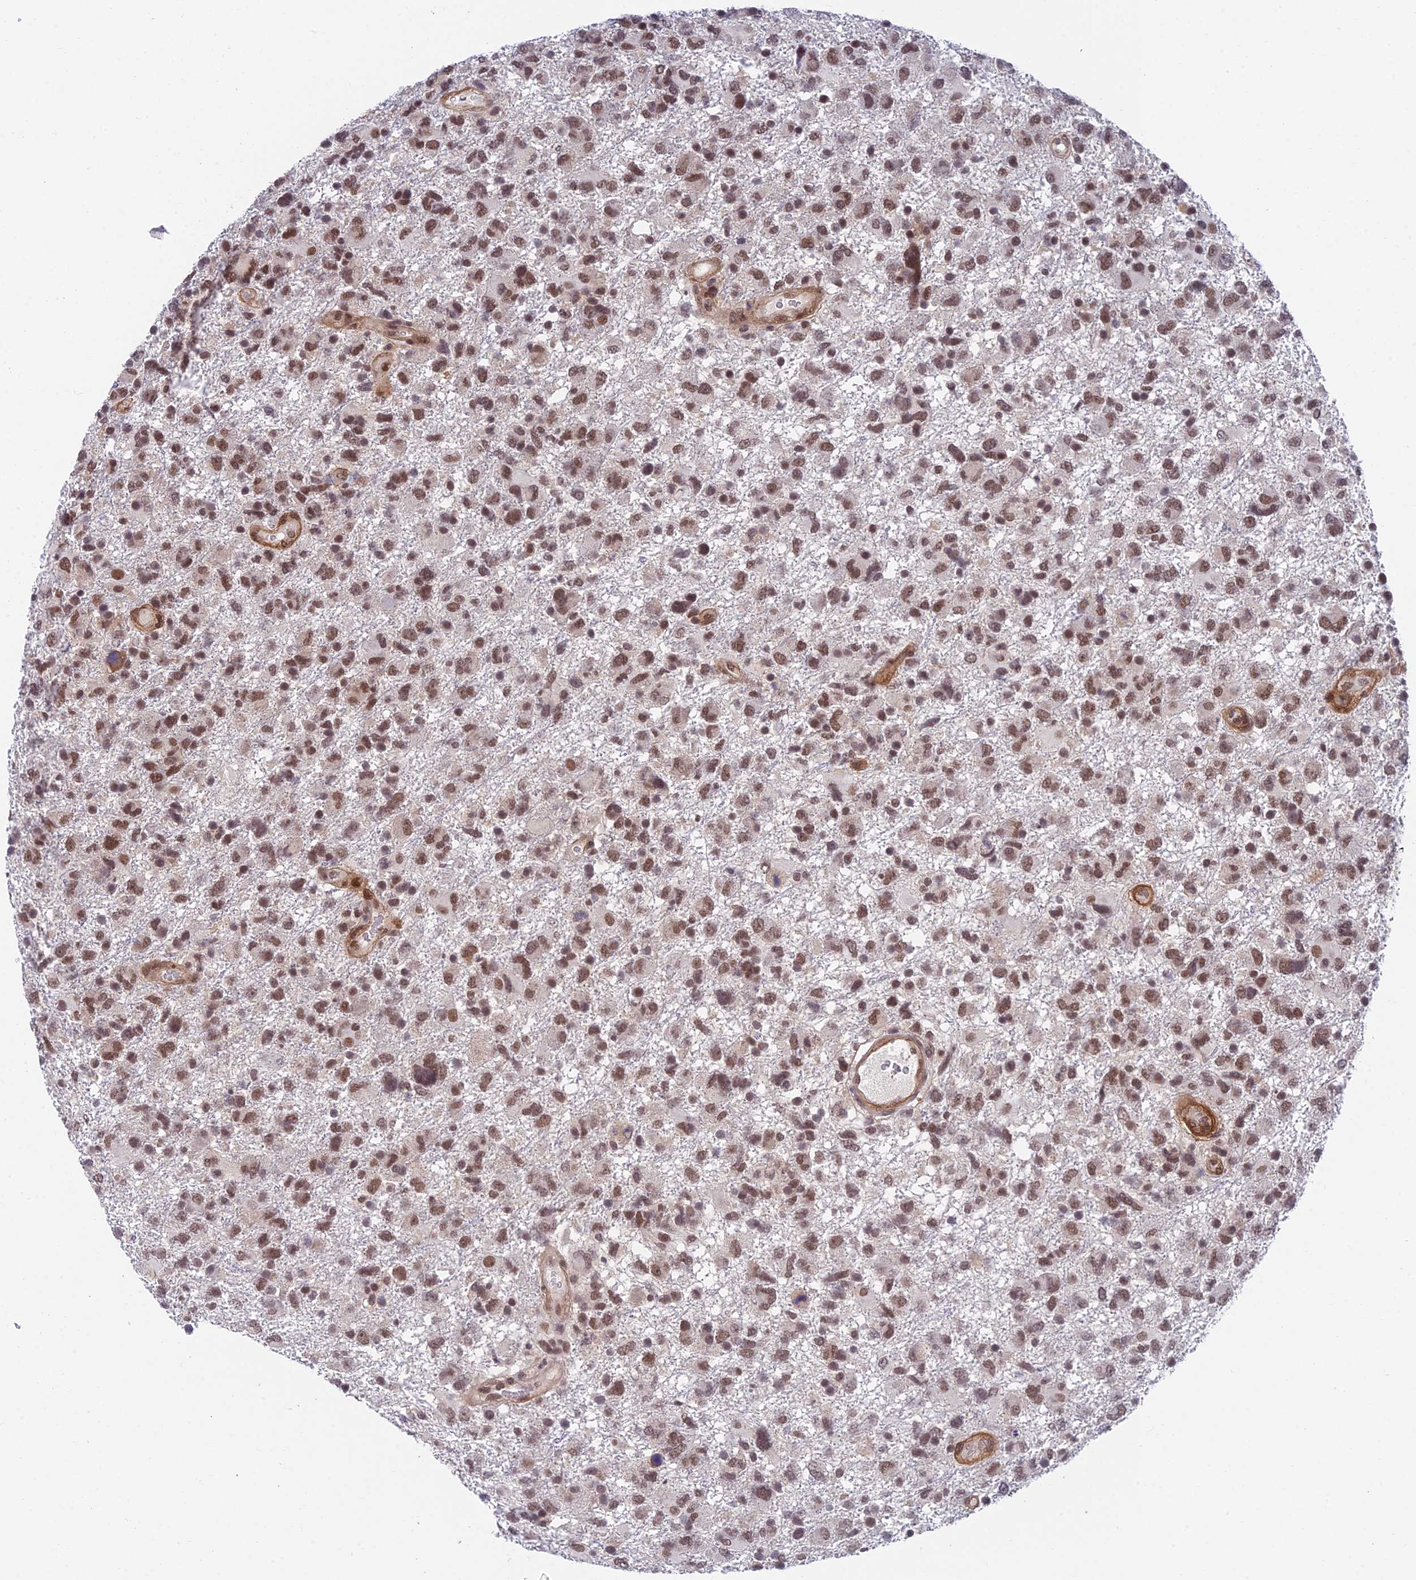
{"staining": {"intensity": "moderate", "quantity": ">75%", "location": "nuclear"}, "tissue": "glioma", "cell_type": "Tumor cells", "image_type": "cancer", "snomed": [{"axis": "morphology", "description": "Glioma, malignant, High grade"}, {"axis": "topography", "description": "Brain"}], "caption": "Immunohistochemistry of glioma demonstrates medium levels of moderate nuclear positivity in about >75% of tumor cells.", "gene": "NSMCE1", "patient": {"sex": "male", "age": 61}}